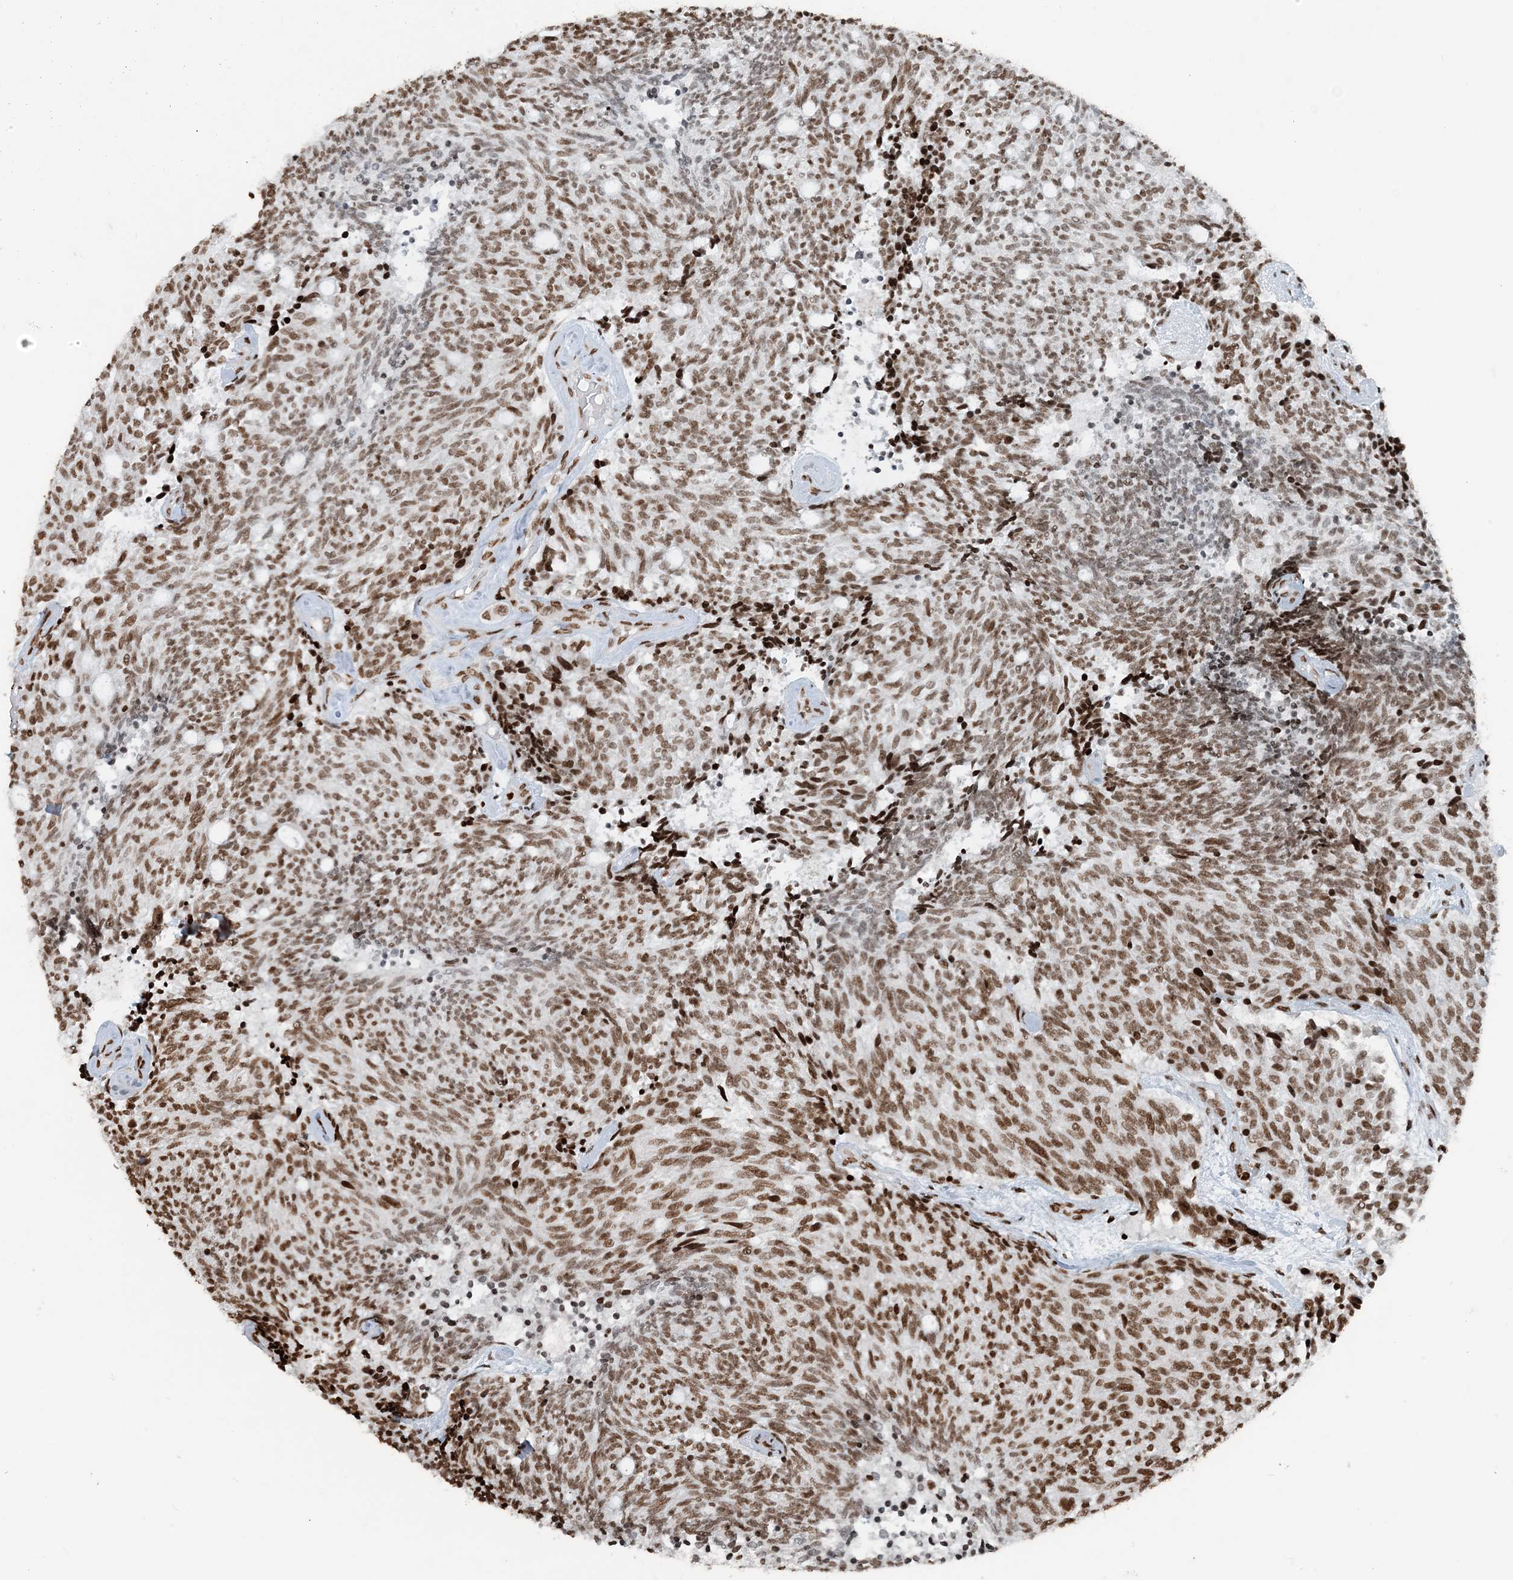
{"staining": {"intensity": "moderate", "quantity": ">75%", "location": "nuclear"}, "tissue": "carcinoid", "cell_type": "Tumor cells", "image_type": "cancer", "snomed": [{"axis": "morphology", "description": "Carcinoid, malignant, NOS"}, {"axis": "topography", "description": "Pancreas"}], "caption": "Carcinoid stained with a brown dye shows moderate nuclear positive positivity in approximately >75% of tumor cells.", "gene": "H3-3B", "patient": {"sex": "female", "age": 54}}